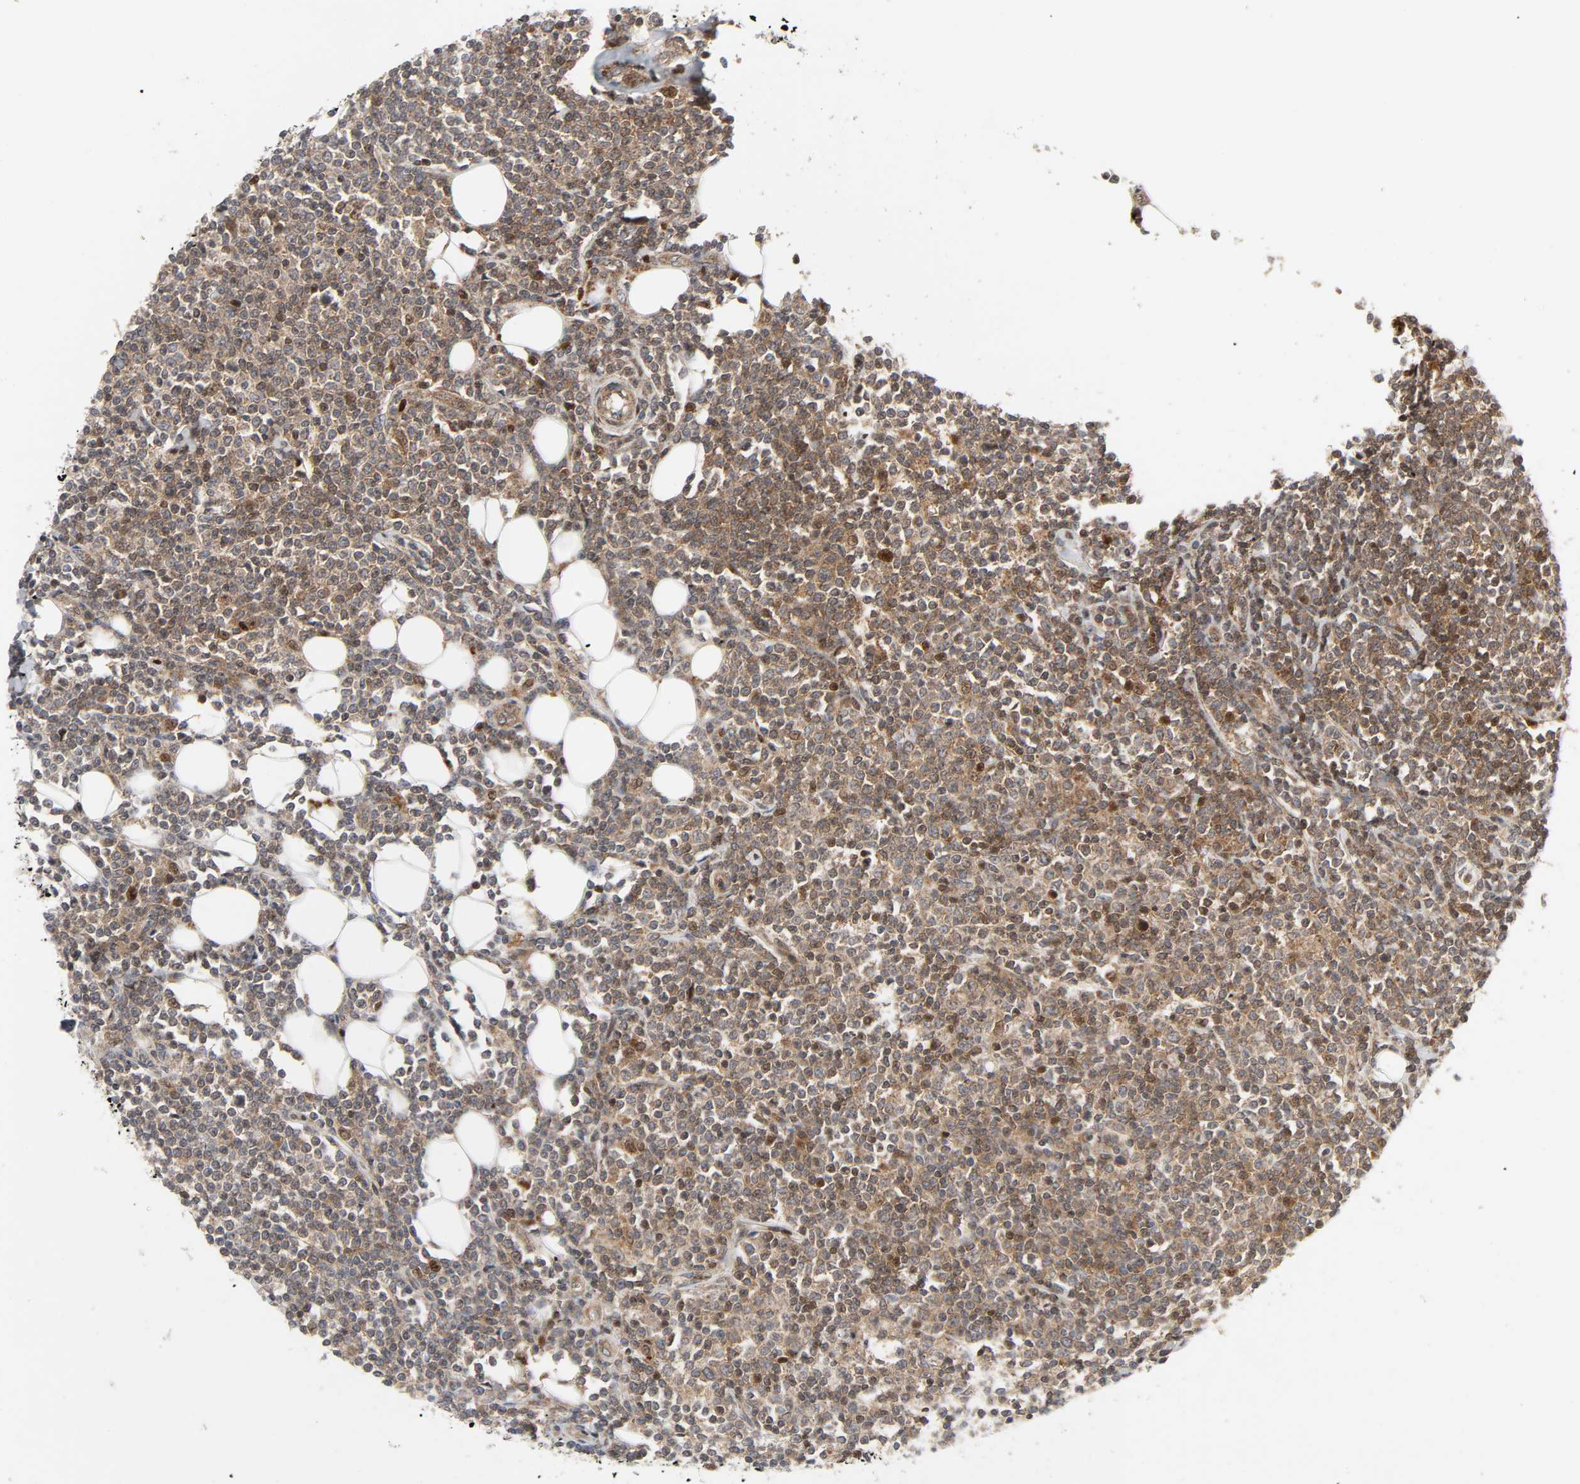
{"staining": {"intensity": "moderate", "quantity": ">75%", "location": "cytoplasmic/membranous"}, "tissue": "lymphoma", "cell_type": "Tumor cells", "image_type": "cancer", "snomed": [{"axis": "morphology", "description": "Malignant lymphoma, non-Hodgkin's type, Low grade"}, {"axis": "topography", "description": "Soft tissue"}], "caption": "This is a histology image of immunohistochemistry (IHC) staining of low-grade malignant lymphoma, non-Hodgkin's type, which shows moderate staining in the cytoplasmic/membranous of tumor cells.", "gene": "CHUK", "patient": {"sex": "male", "age": 92}}